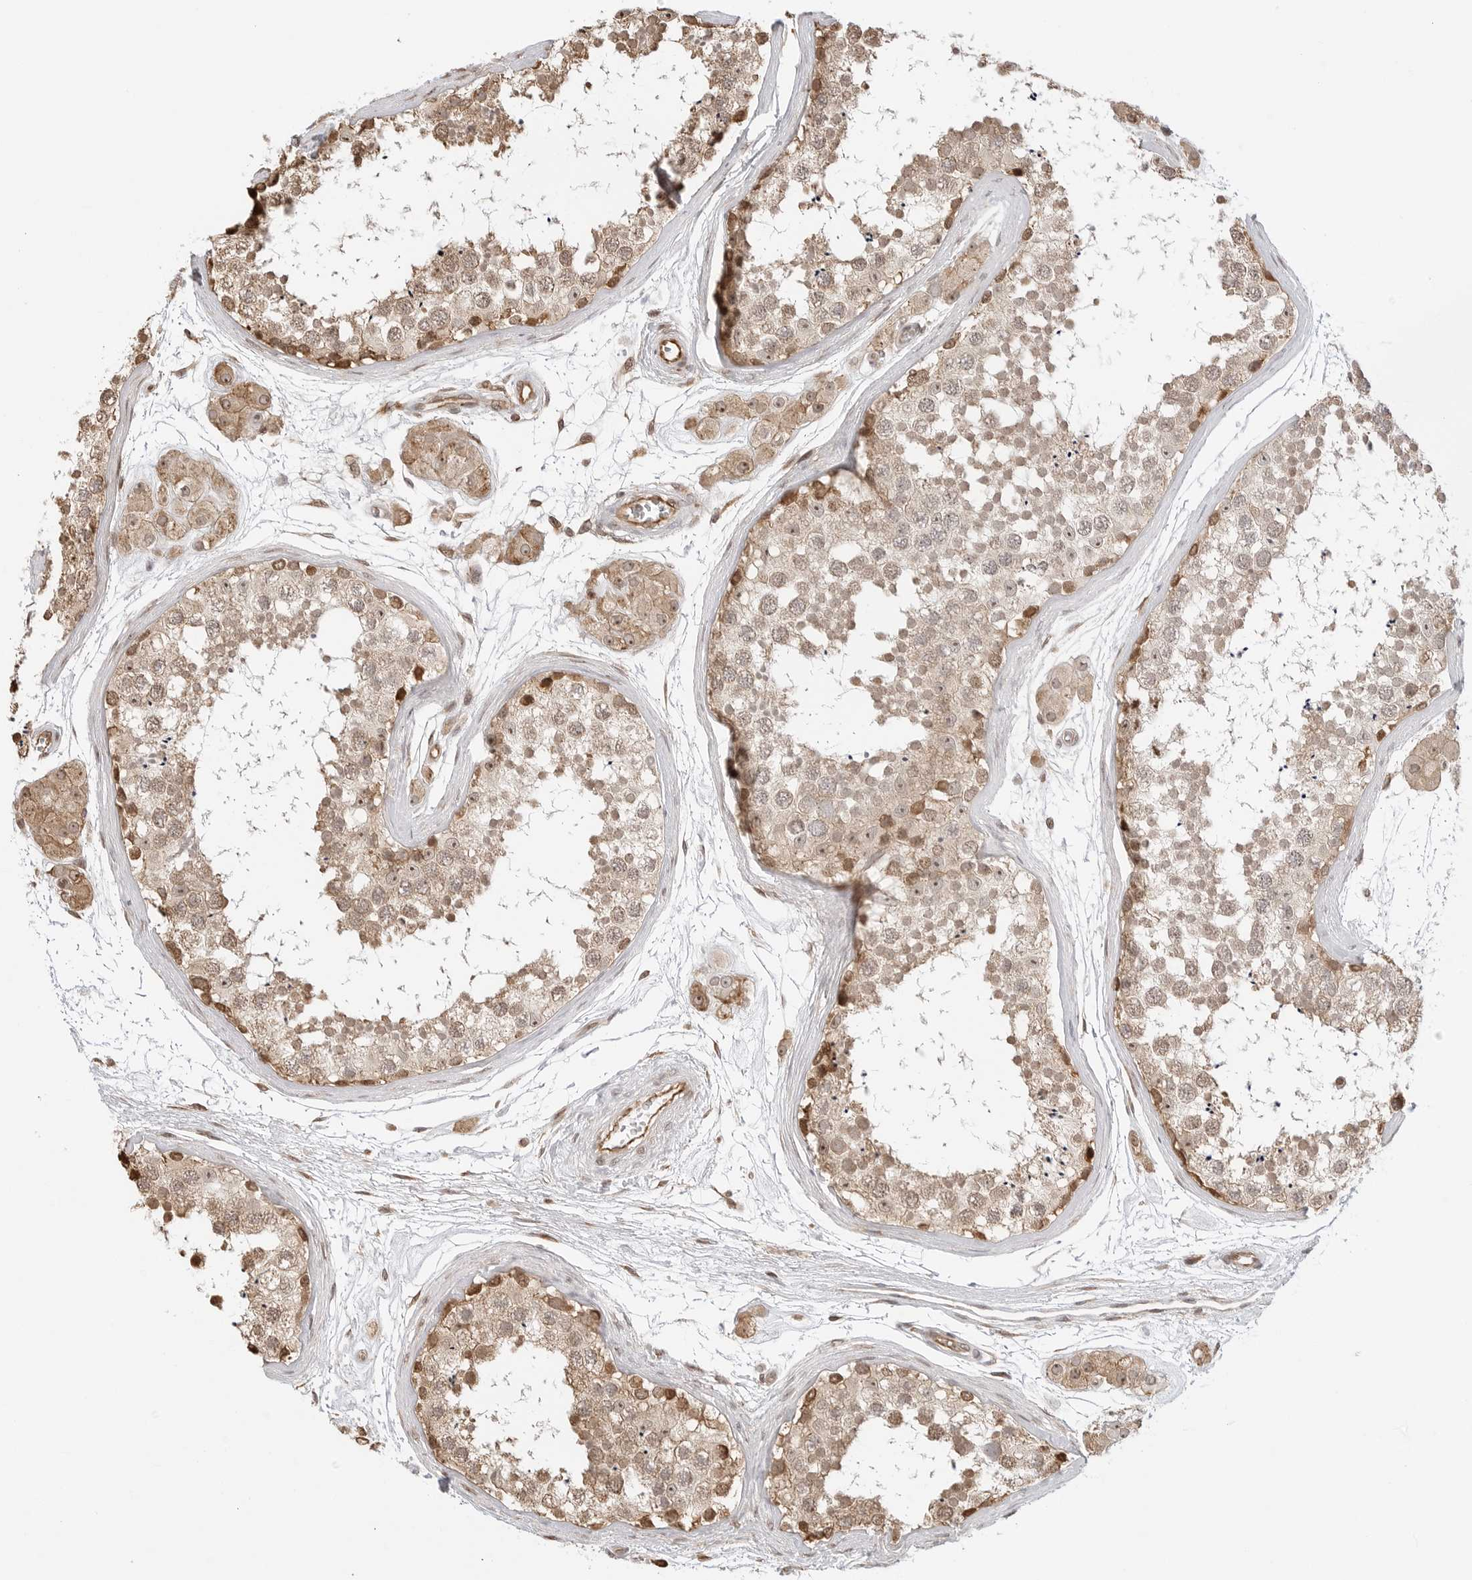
{"staining": {"intensity": "moderate", "quantity": ">75%", "location": "cytoplasmic/membranous,nuclear"}, "tissue": "testis", "cell_type": "Cells in seminiferous ducts", "image_type": "normal", "snomed": [{"axis": "morphology", "description": "Normal tissue, NOS"}, {"axis": "topography", "description": "Testis"}], "caption": "Protein staining of unremarkable testis shows moderate cytoplasmic/membranous,nuclear staining in approximately >75% of cells in seminiferous ducts. Immunohistochemistry (ihc) stains the protein in brown and the nuclei are stained blue.", "gene": "FKBP14", "patient": {"sex": "male", "age": 56}}